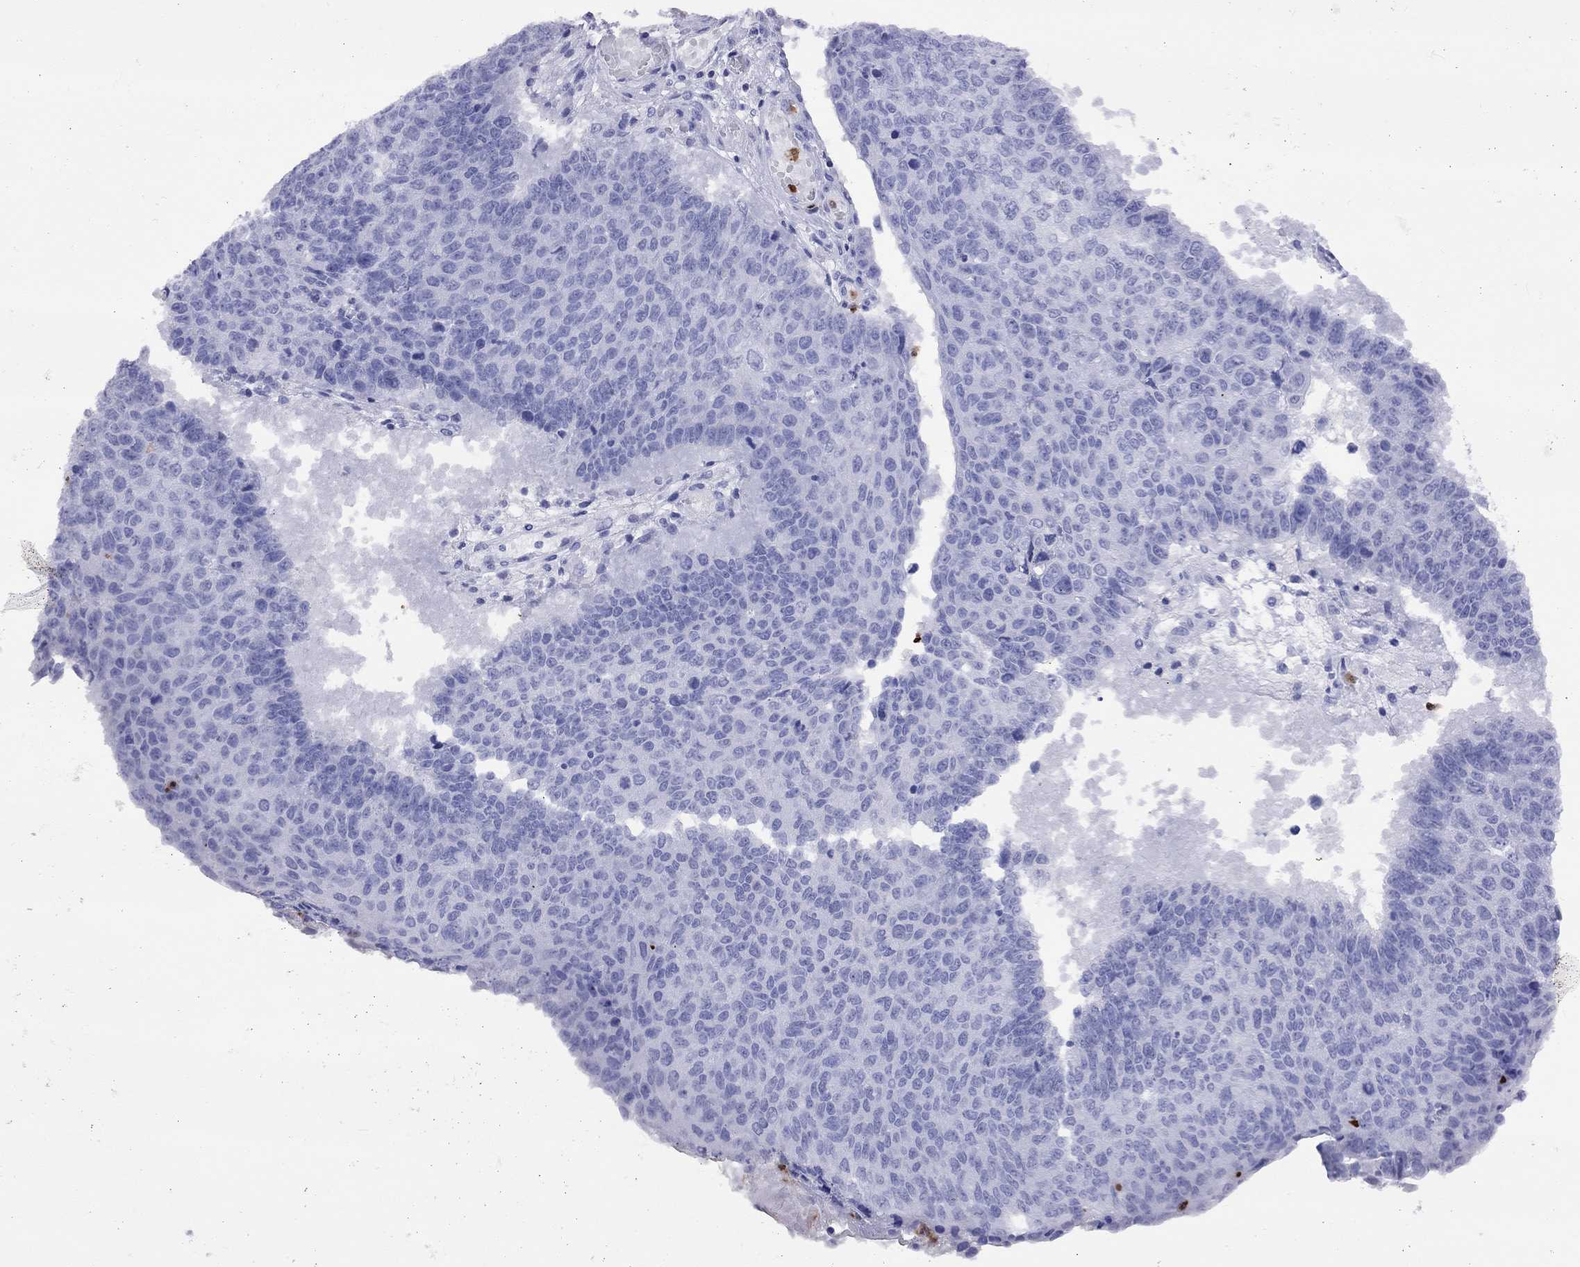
{"staining": {"intensity": "negative", "quantity": "none", "location": "none"}, "tissue": "lung cancer", "cell_type": "Tumor cells", "image_type": "cancer", "snomed": [{"axis": "morphology", "description": "Squamous cell carcinoma, NOS"}, {"axis": "topography", "description": "Lung"}], "caption": "The histopathology image displays no staining of tumor cells in lung squamous cell carcinoma.", "gene": "SLAMF1", "patient": {"sex": "male", "age": 73}}